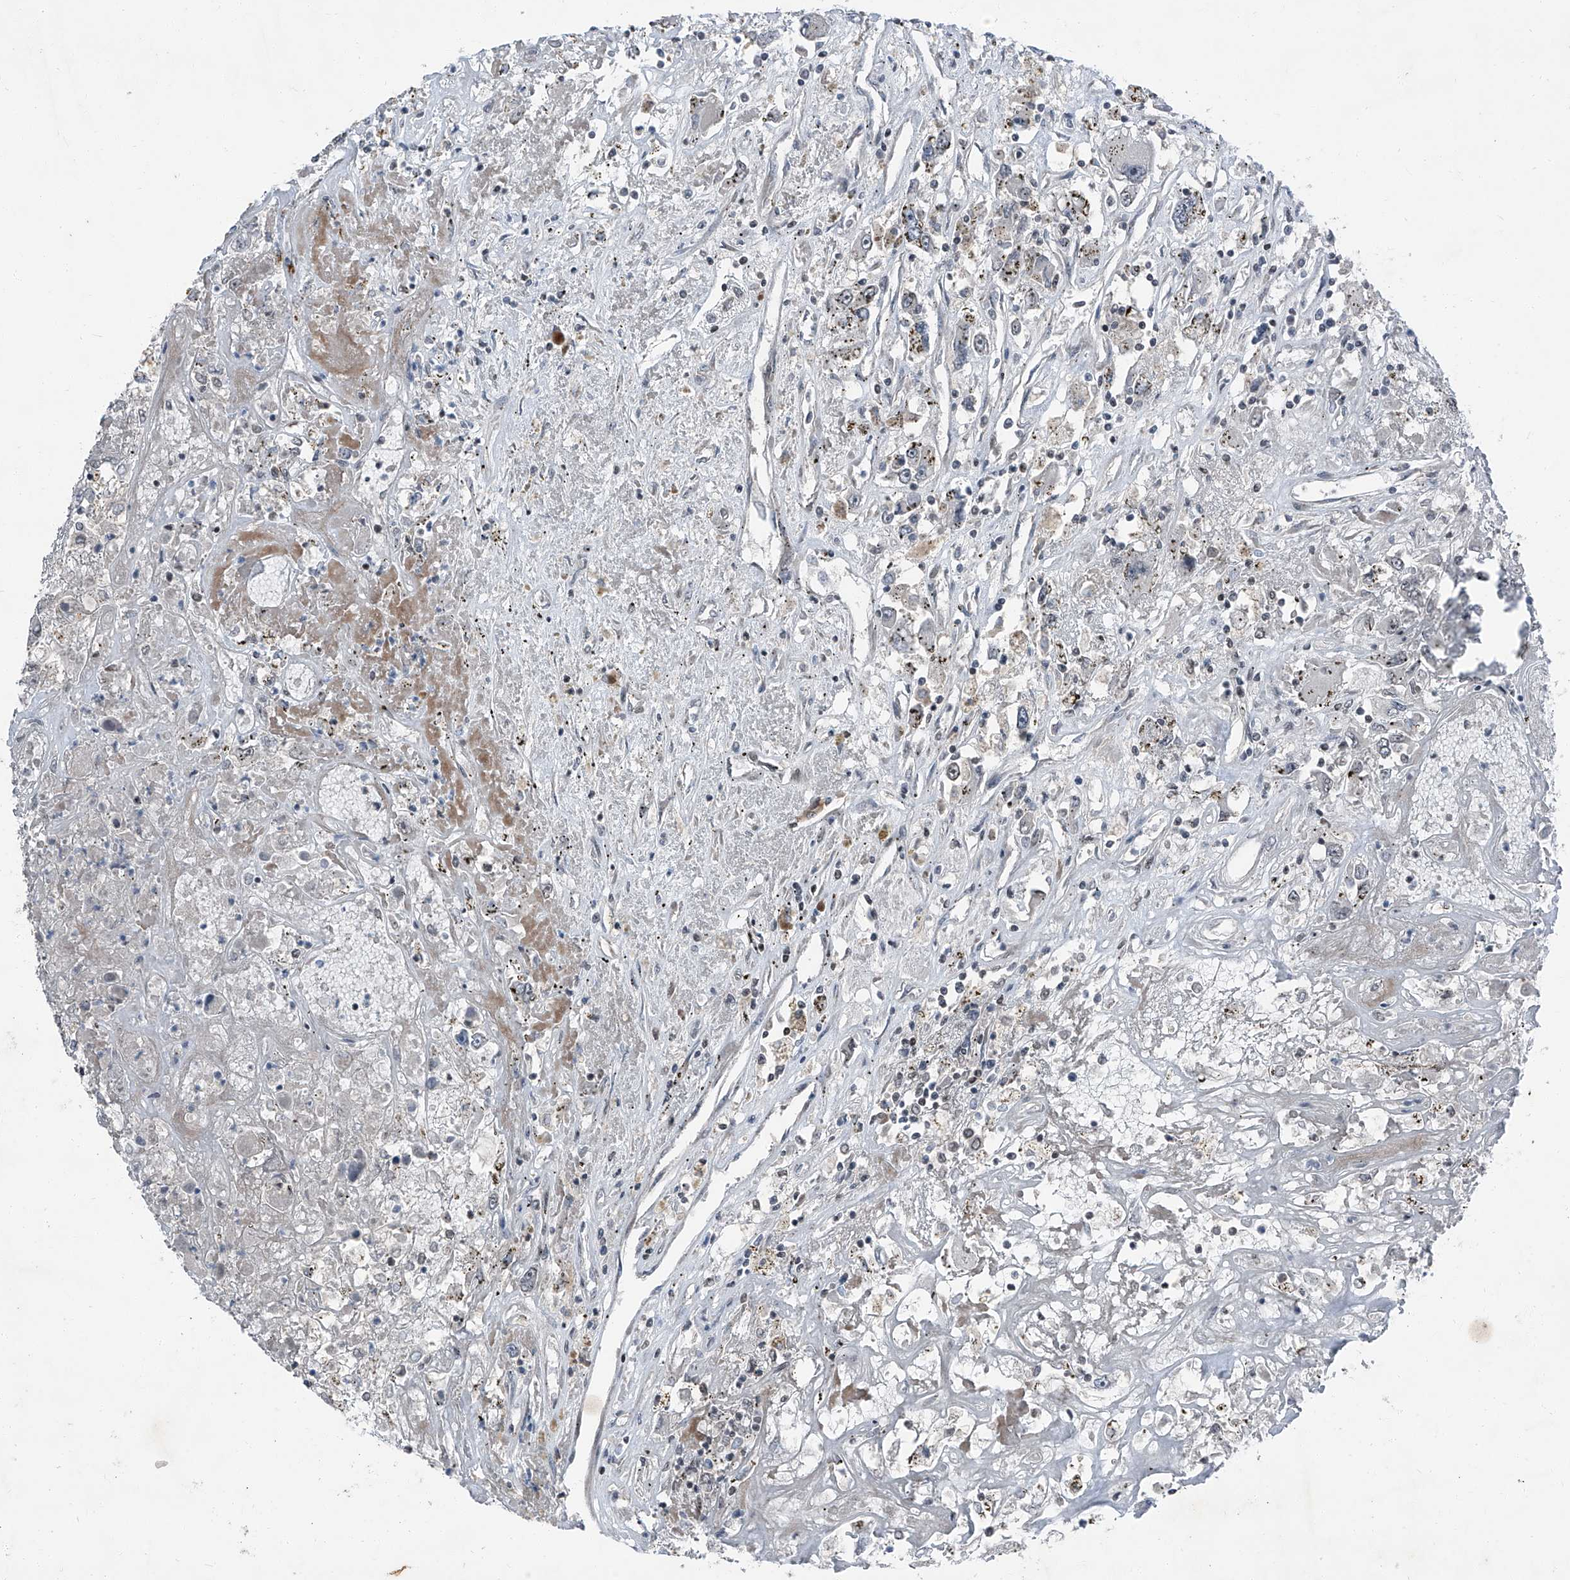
{"staining": {"intensity": "negative", "quantity": "none", "location": "none"}, "tissue": "renal cancer", "cell_type": "Tumor cells", "image_type": "cancer", "snomed": [{"axis": "morphology", "description": "Adenocarcinoma, NOS"}, {"axis": "topography", "description": "Kidney"}], "caption": "A micrograph of renal cancer stained for a protein exhibits no brown staining in tumor cells.", "gene": "BMI1", "patient": {"sex": "female", "age": 52}}